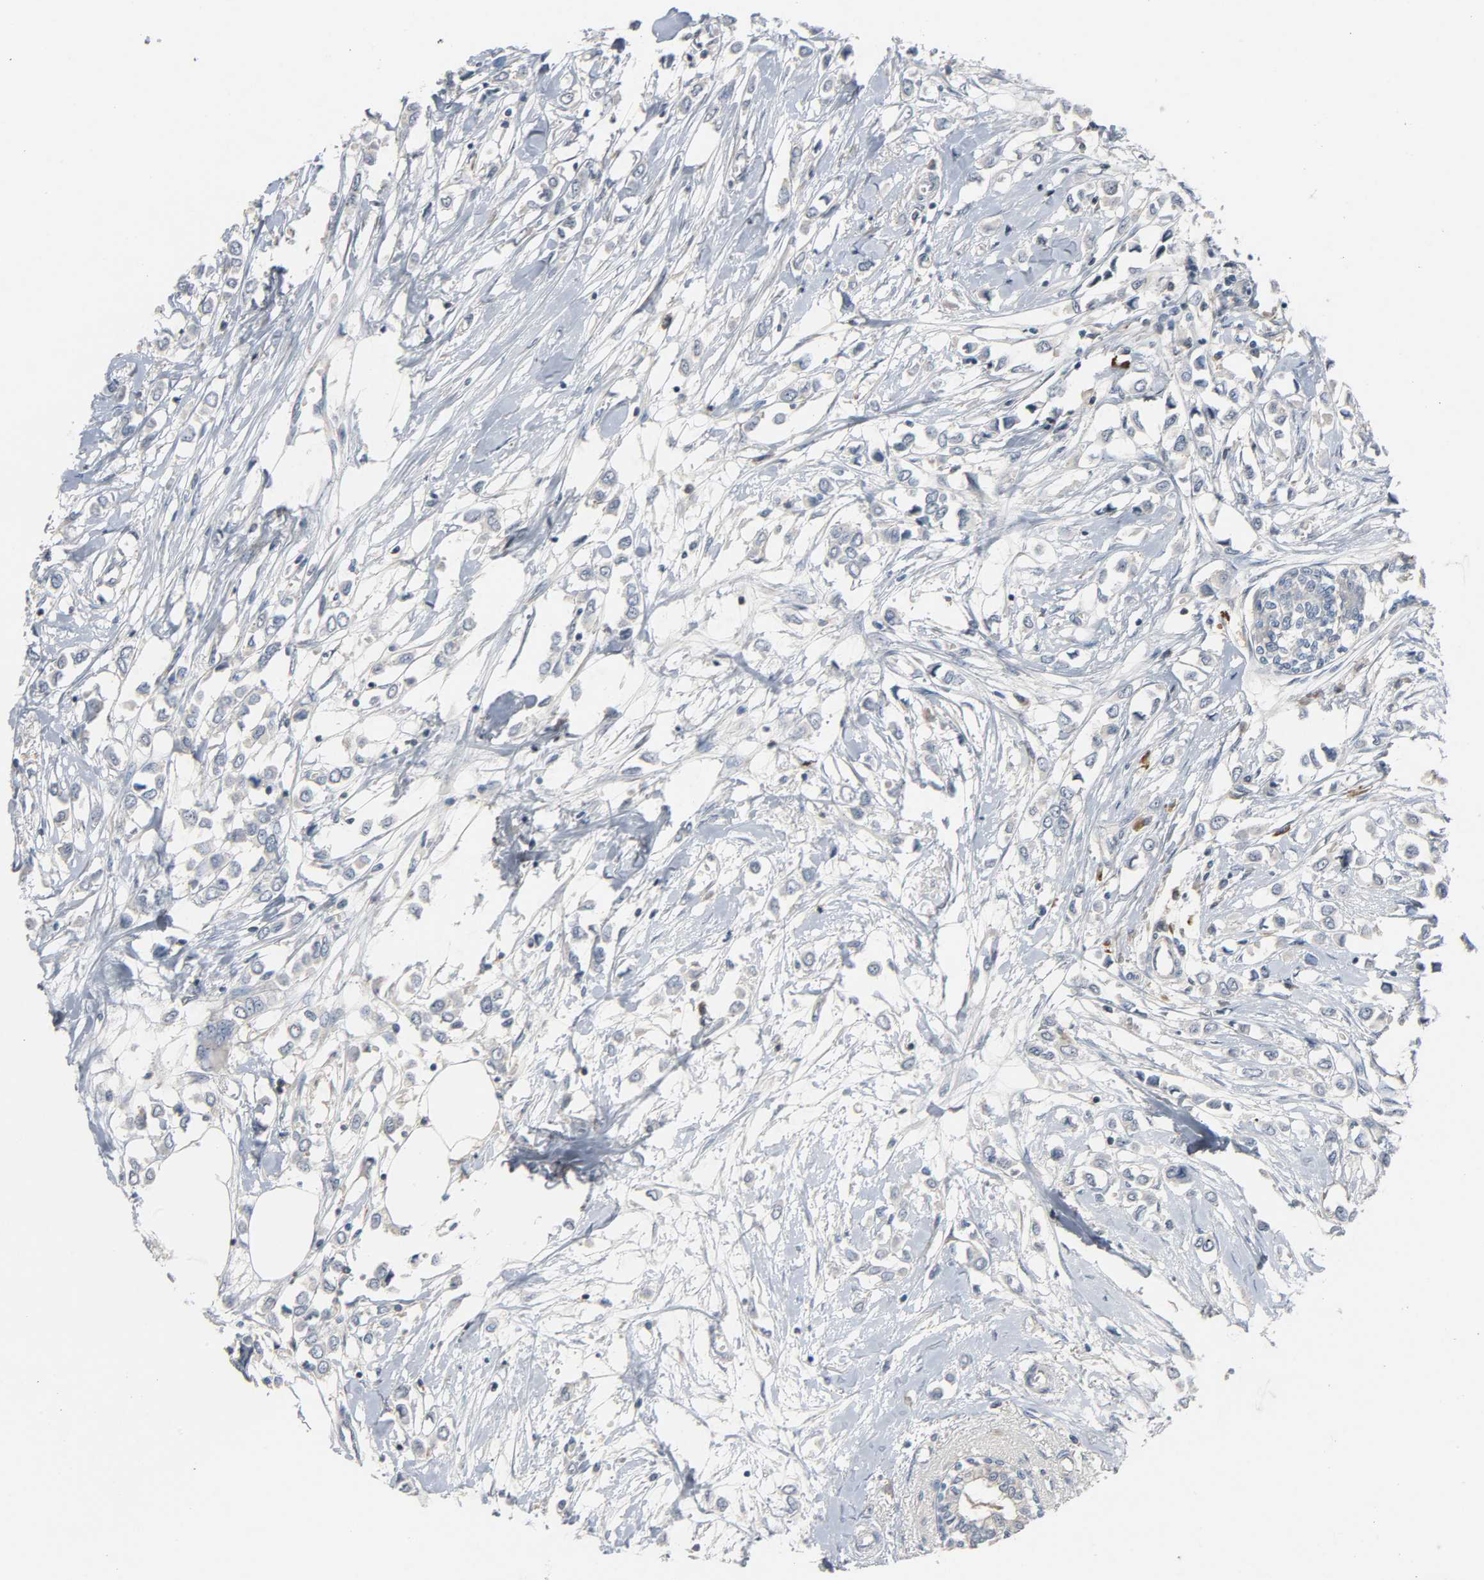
{"staining": {"intensity": "negative", "quantity": "none", "location": "none"}, "tissue": "breast cancer", "cell_type": "Tumor cells", "image_type": "cancer", "snomed": [{"axis": "morphology", "description": "Lobular carcinoma"}, {"axis": "topography", "description": "Breast"}], "caption": "Human breast cancer stained for a protein using immunohistochemistry demonstrates no staining in tumor cells.", "gene": "CD4", "patient": {"sex": "female", "age": 51}}